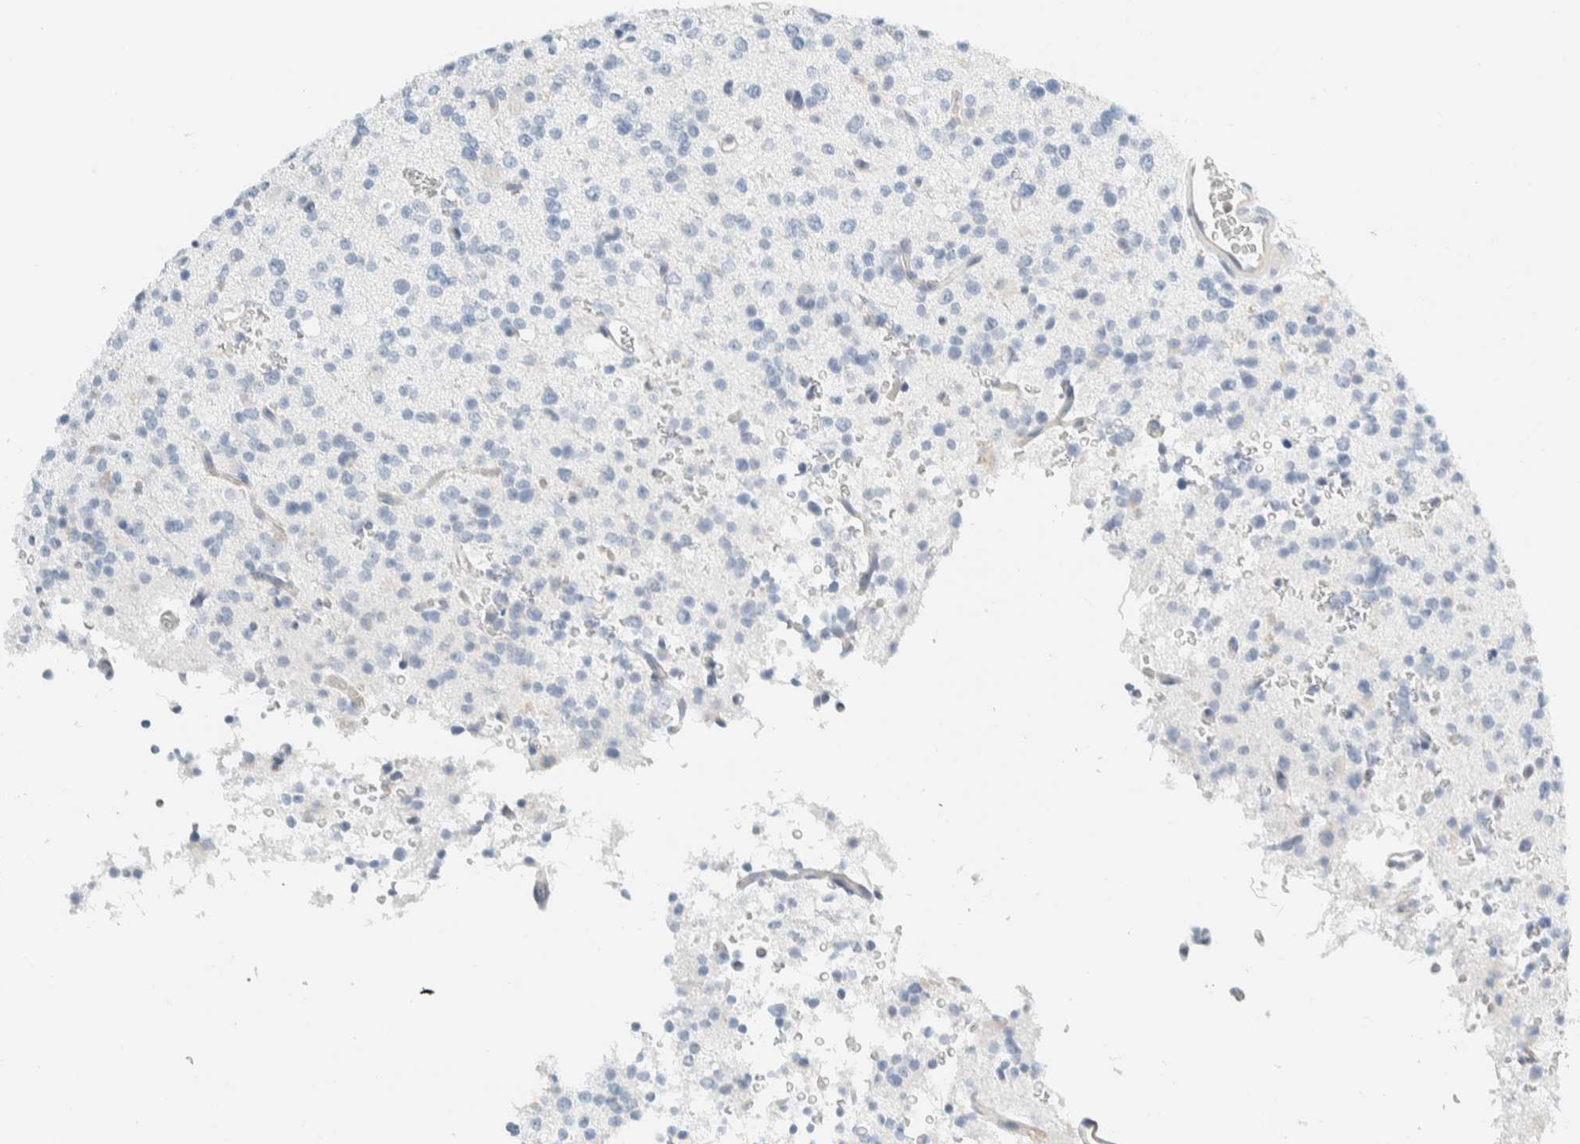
{"staining": {"intensity": "negative", "quantity": "none", "location": "none"}, "tissue": "glioma", "cell_type": "Tumor cells", "image_type": "cancer", "snomed": [{"axis": "morphology", "description": "Glioma, malignant, High grade"}, {"axis": "topography", "description": "Brain"}], "caption": "Immunohistochemistry image of neoplastic tissue: human glioma stained with DAB displays no significant protein expression in tumor cells.", "gene": "ARHGAP27", "patient": {"sex": "female", "age": 62}}